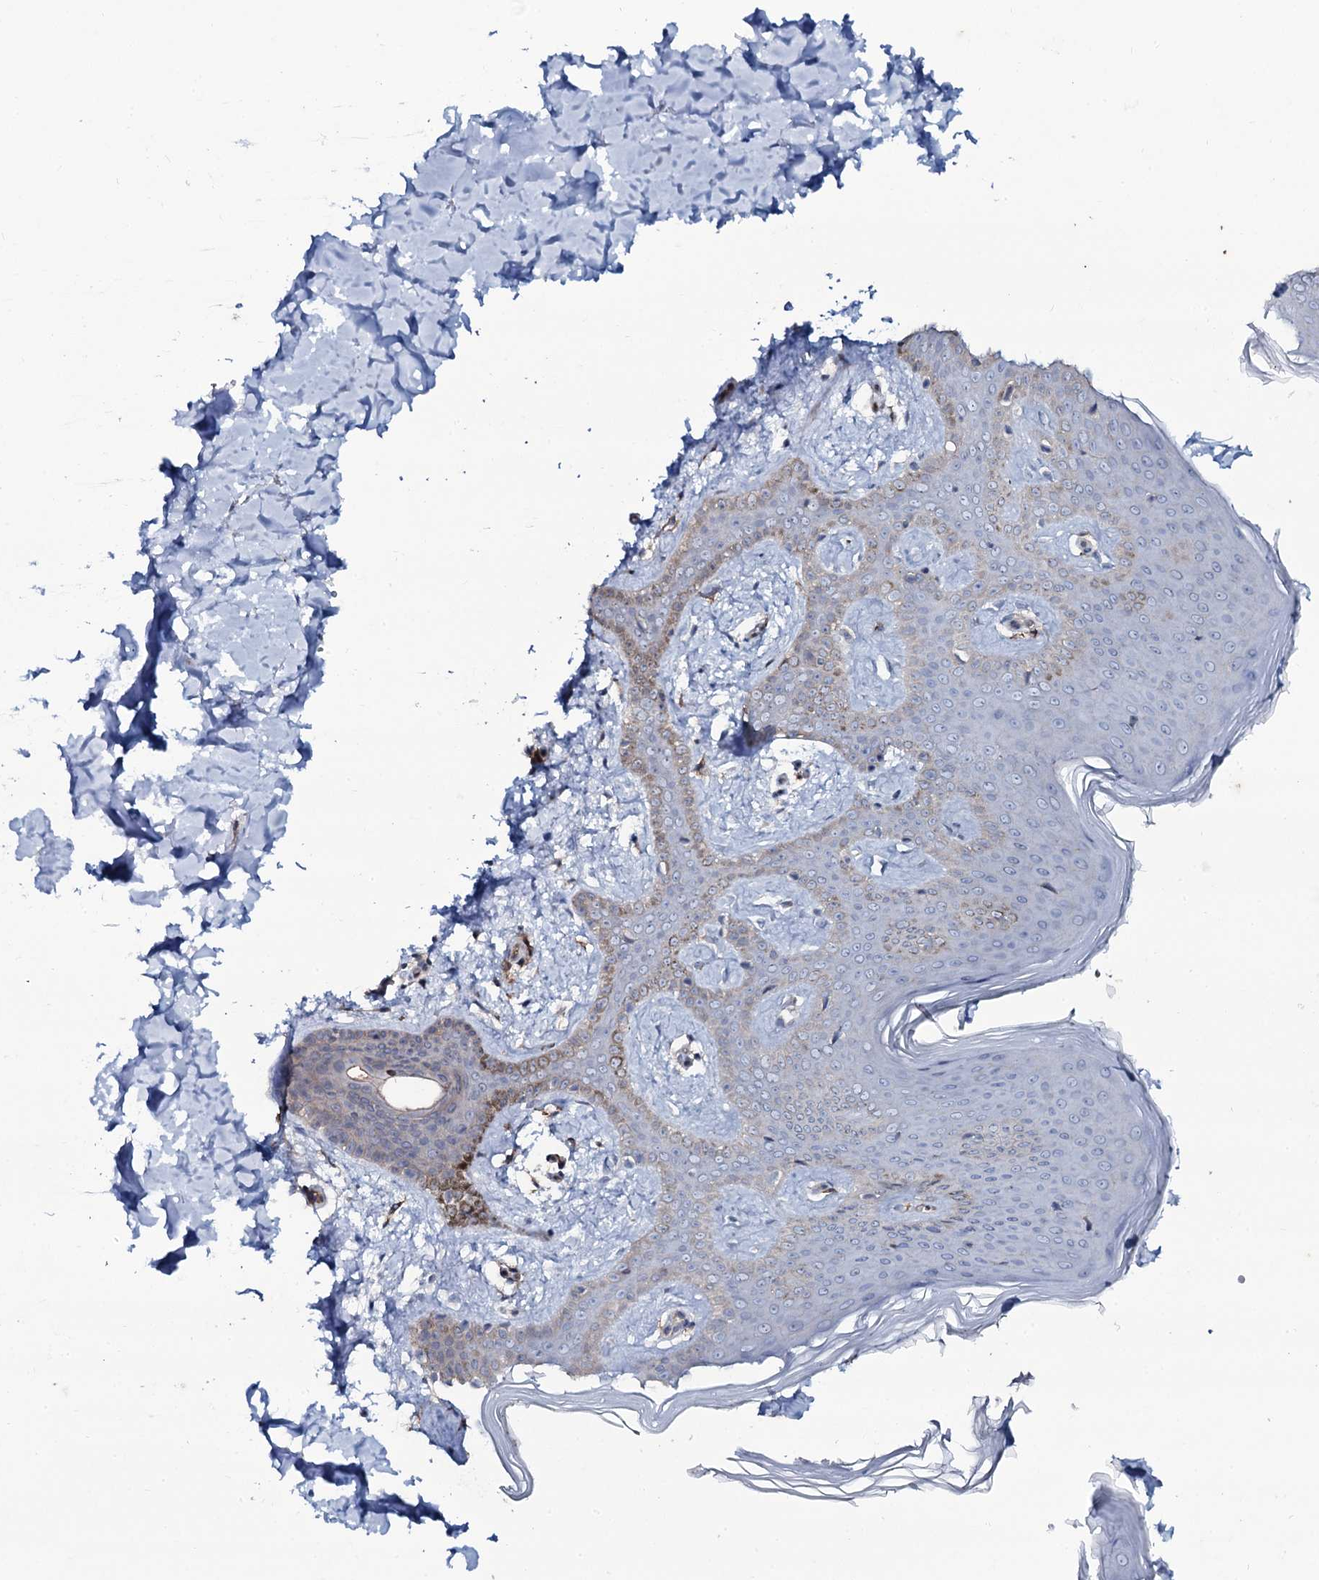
{"staining": {"intensity": "negative", "quantity": "none", "location": "none"}, "tissue": "skin", "cell_type": "Fibroblasts", "image_type": "normal", "snomed": [{"axis": "morphology", "description": "Normal tissue, NOS"}, {"axis": "topography", "description": "Skin"}], "caption": "Benign skin was stained to show a protein in brown. There is no significant expression in fibroblasts.", "gene": "SNAP23", "patient": {"sex": "male", "age": 36}}